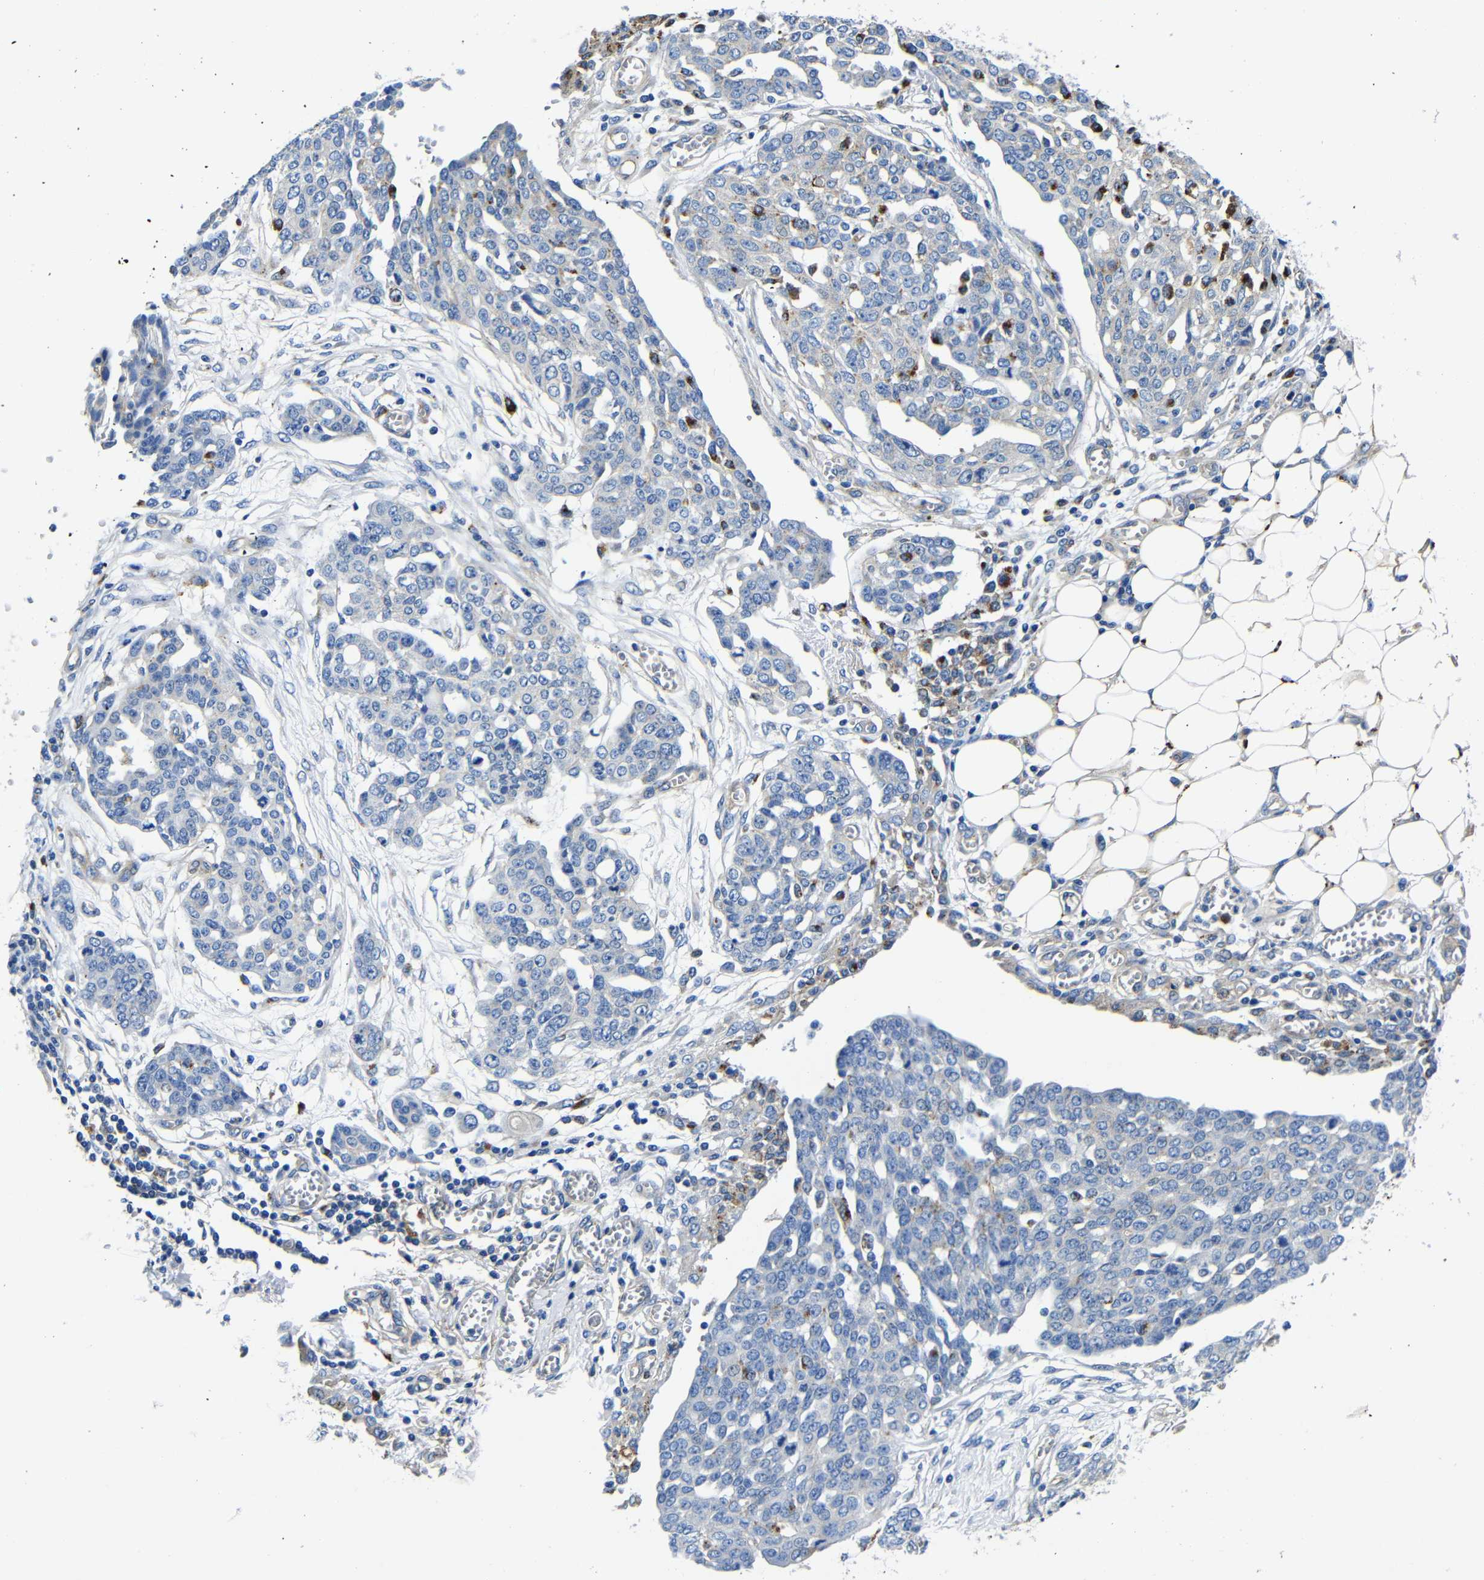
{"staining": {"intensity": "negative", "quantity": "none", "location": "none"}, "tissue": "ovarian cancer", "cell_type": "Tumor cells", "image_type": "cancer", "snomed": [{"axis": "morphology", "description": "Cystadenocarcinoma, serous, NOS"}, {"axis": "topography", "description": "Soft tissue"}, {"axis": "topography", "description": "Ovary"}], "caption": "Tumor cells show no significant positivity in ovarian serous cystadenocarcinoma.", "gene": "GIMAP2", "patient": {"sex": "female", "age": 57}}